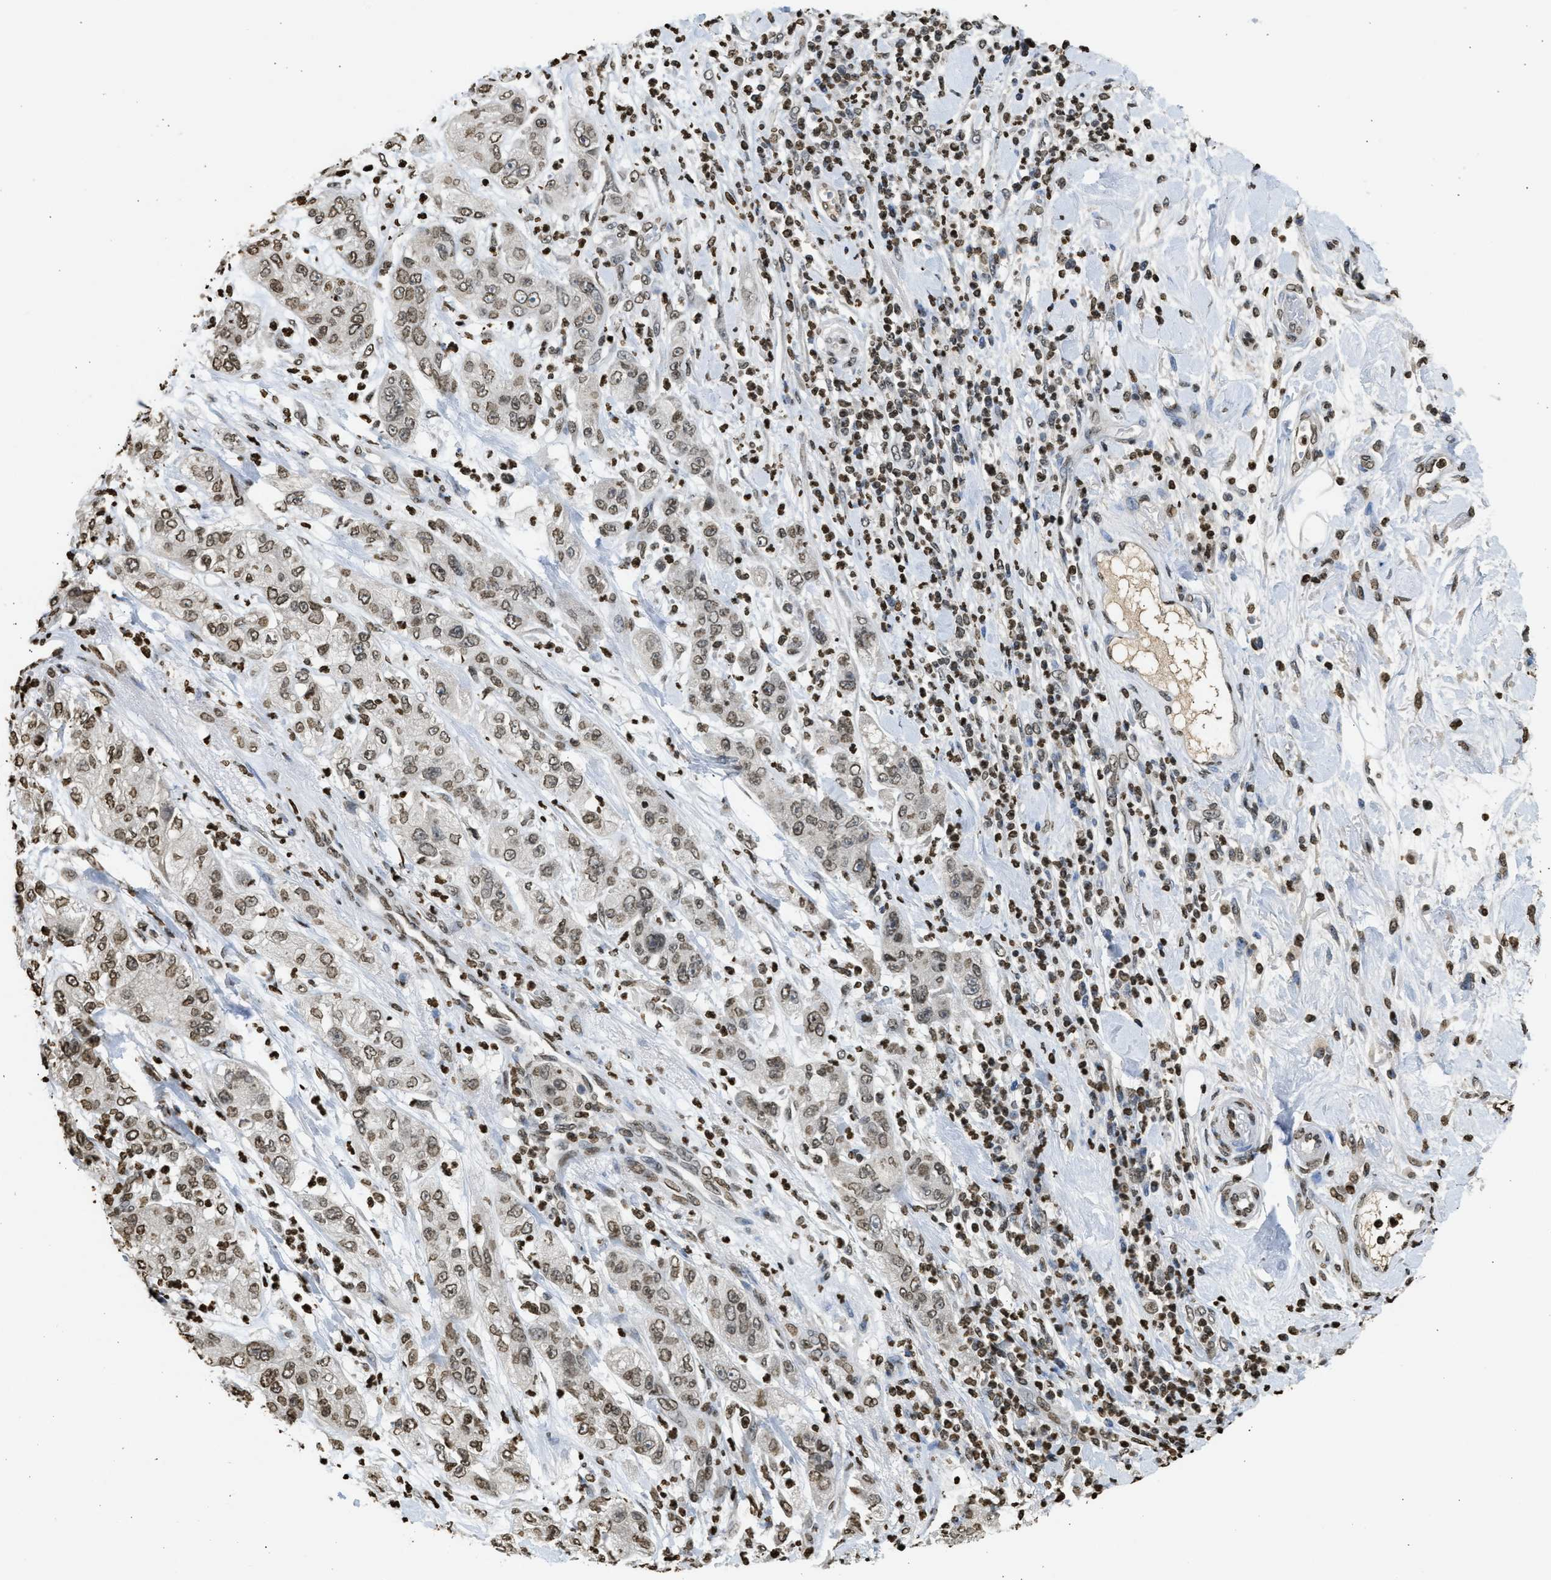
{"staining": {"intensity": "weak", "quantity": ">75%", "location": "nuclear"}, "tissue": "pancreatic cancer", "cell_type": "Tumor cells", "image_type": "cancer", "snomed": [{"axis": "morphology", "description": "Adenocarcinoma, NOS"}, {"axis": "topography", "description": "Pancreas"}], "caption": "High-power microscopy captured an immunohistochemistry photomicrograph of pancreatic cancer (adenocarcinoma), revealing weak nuclear staining in approximately >75% of tumor cells.", "gene": "RRAGC", "patient": {"sex": "female", "age": 78}}